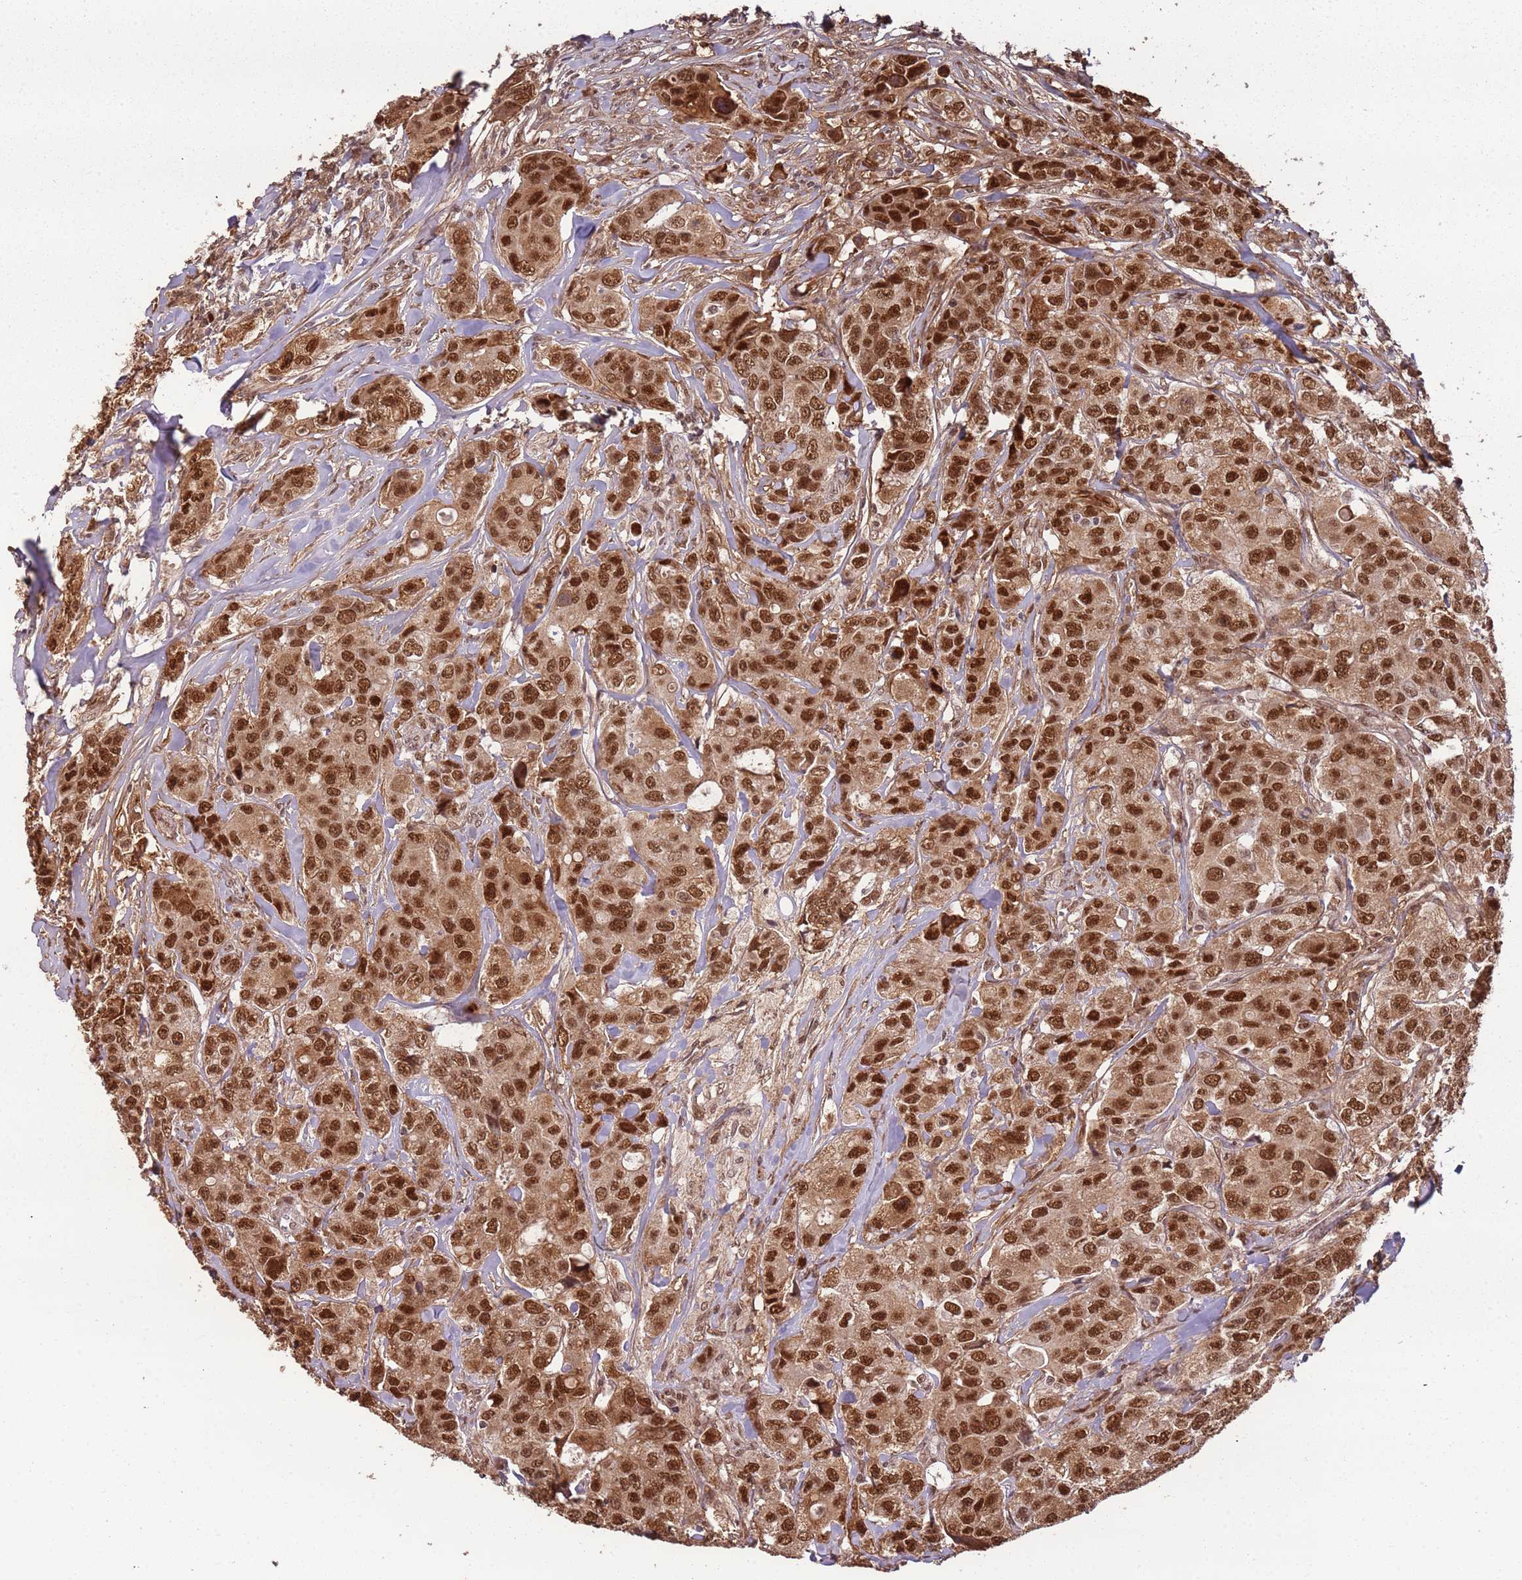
{"staining": {"intensity": "strong", "quantity": ">75%", "location": "cytoplasmic/membranous,nuclear"}, "tissue": "breast cancer", "cell_type": "Tumor cells", "image_type": "cancer", "snomed": [{"axis": "morphology", "description": "Duct carcinoma"}, {"axis": "topography", "description": "Breast"}], "caption": "Immunohistochemical staining of breast cancer exhibits strong cytoplasmic/membranous and nuclear protein positivity in approximately >75% of tumor cells.", "gene": "POLR3H", "patient": {"sex": "female", "age": 43}}